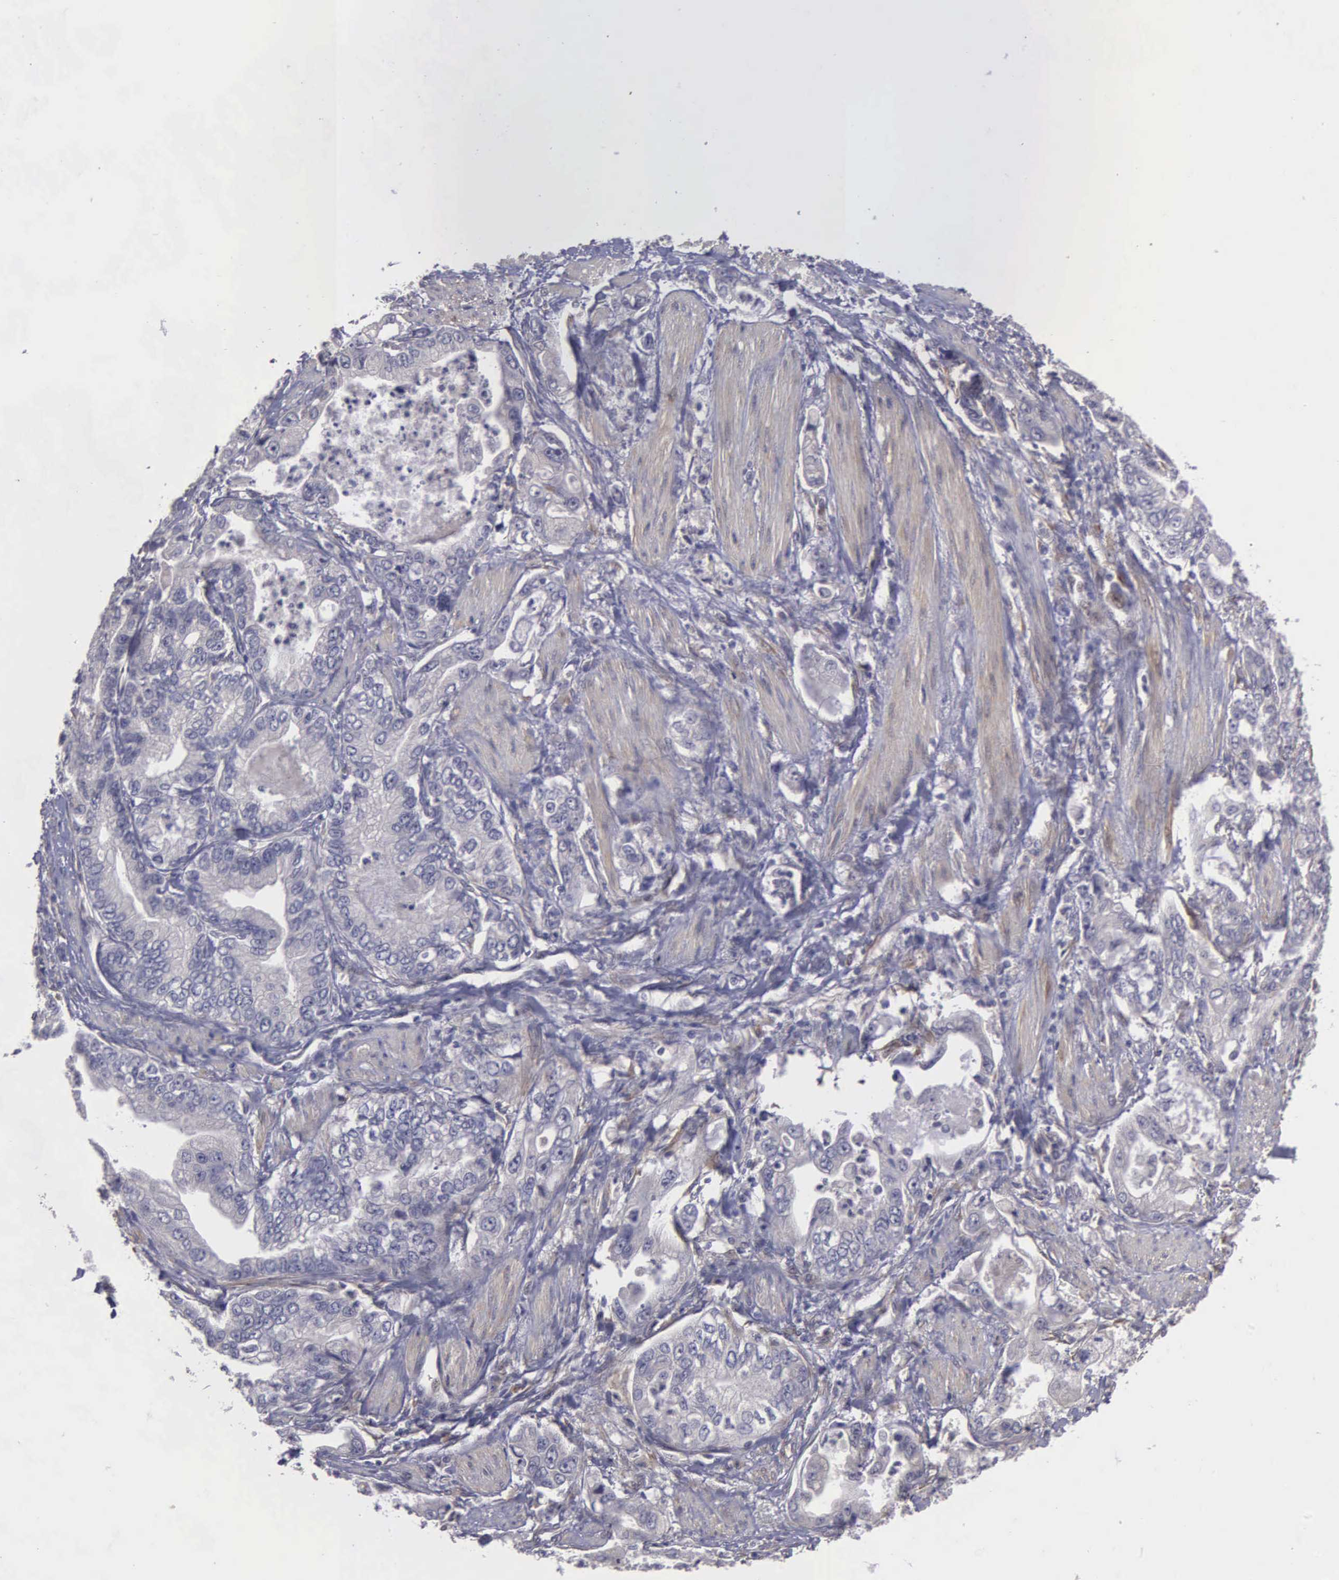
{"staining": {"intensity": "negative", "quantity": "none", "location": "none"}, "tissue": "stomach cancer", "cell_type": "Tumor cells", "image_type": "cancer", "snomed": [{"axis": "morphology", "description": "Adenocarcinoma, NOS"}, {"axis": "topography", "description": "Pancreas"}, {"axis": "topography", "description": "Stomach, upper"}], "caption": "High power microscopy image of an IHC histopathology image of stomach cancer, revealing no significant expression in tumor cells. Brightfield microscopy of IHC stained with DAB (brown) and hematoxylin (blue), captured at high magnification.", "gene": "RTL10", "patient": {"sex": "male", "age": 77}}